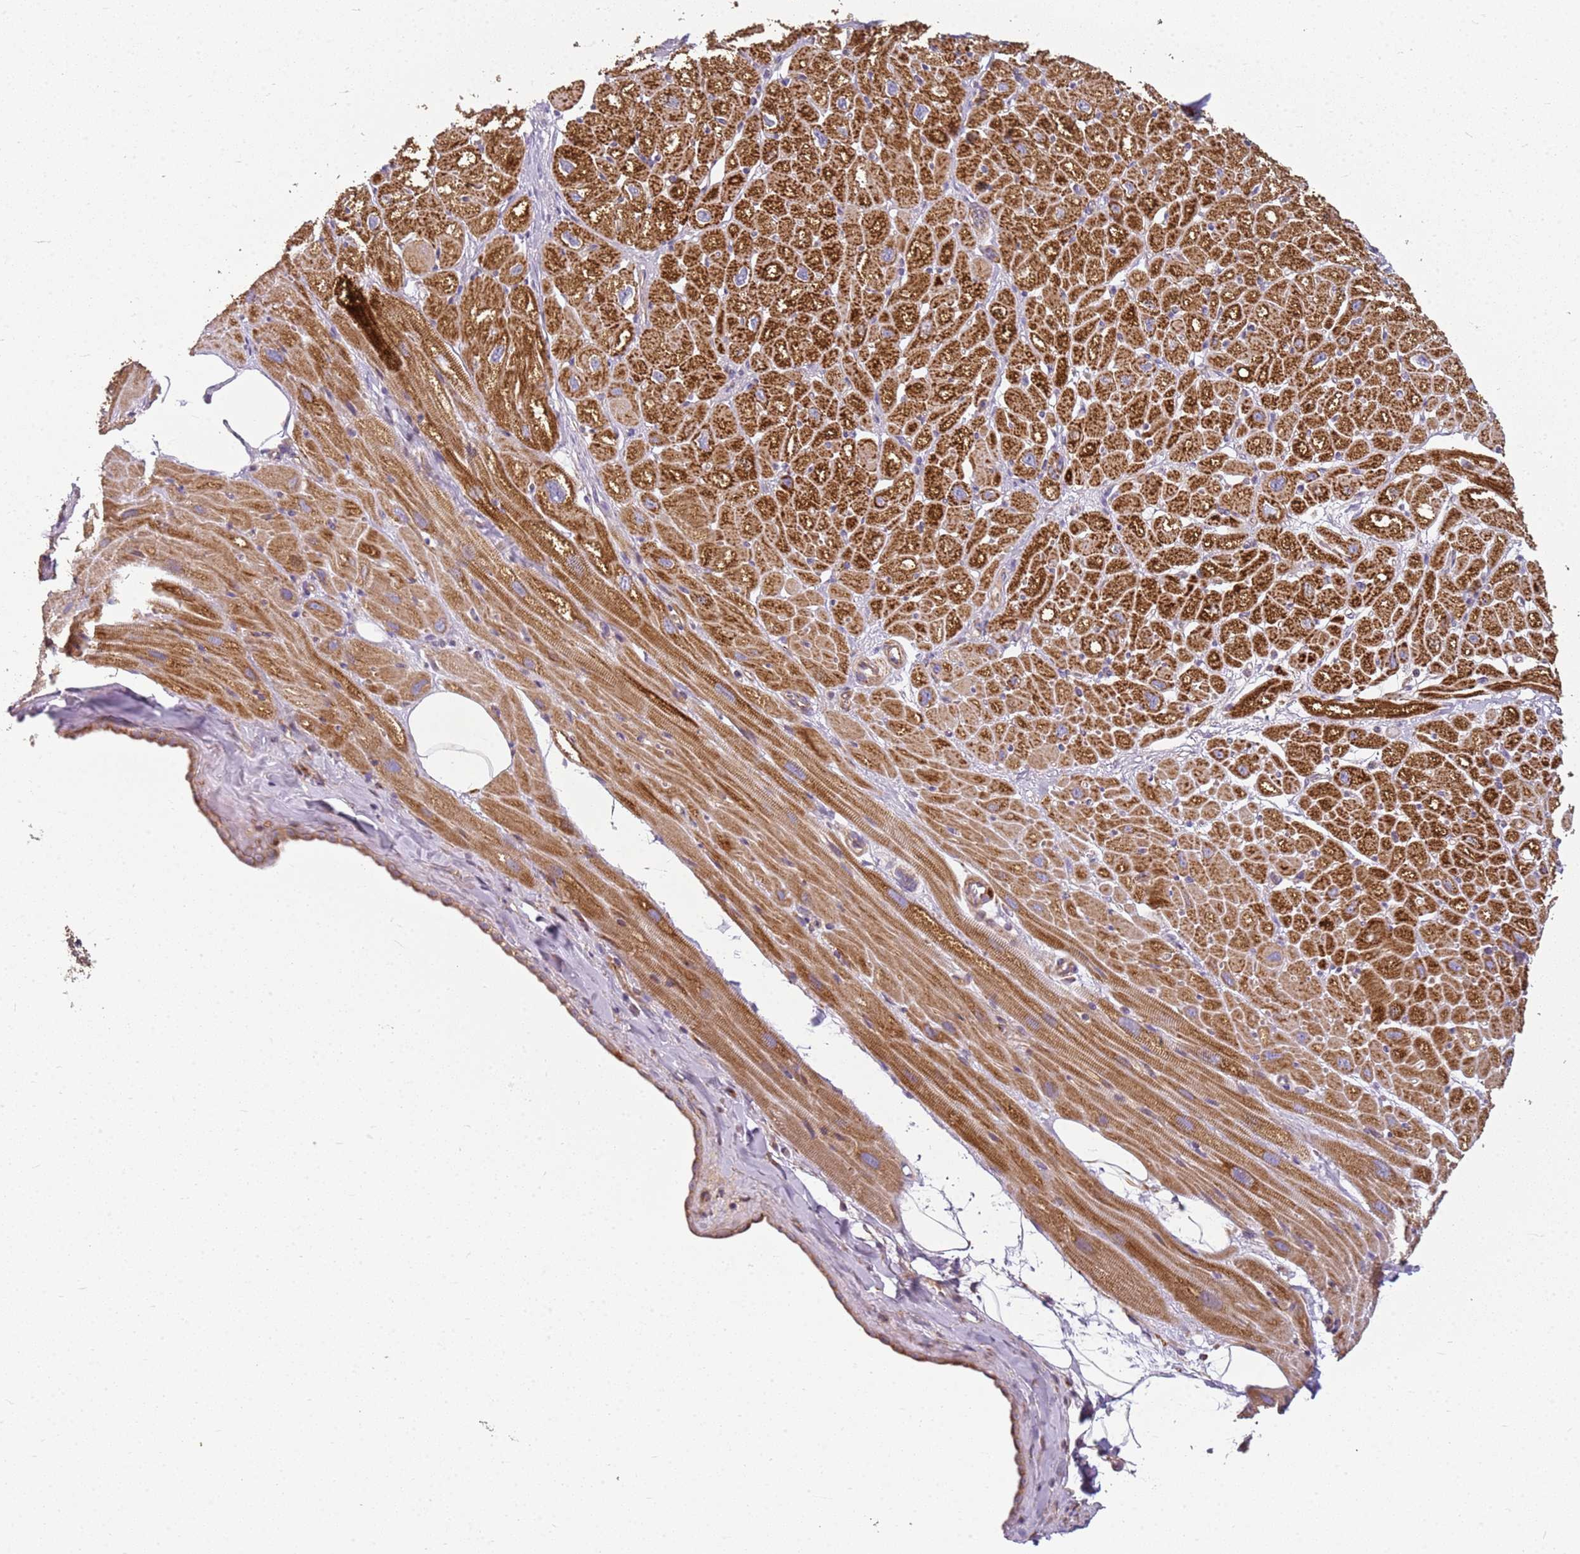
{"staining": {"intensity": "strong", "quantity": "25%-75%", "location": "cytoplasmic/membranous"}, "tissue": "heart muscle", "cell_type": "Cardiomyocytes", "image_type": "normal", "snomed": [{"axis": "morphology", "description": "Normal tissue, NOS"}, {"axis": "topography", "description": "Heart"}], "caption": "This photomicrograph shows immunohistochemistry (IHC) staining of unremarkable heart muscle, with high strong cytoplasmic/membranous positivity in approximately 25%-75% of cardiomyocytes.", "gene": "TMEM200C", "patient": {"sex": "male", "age": 50}}